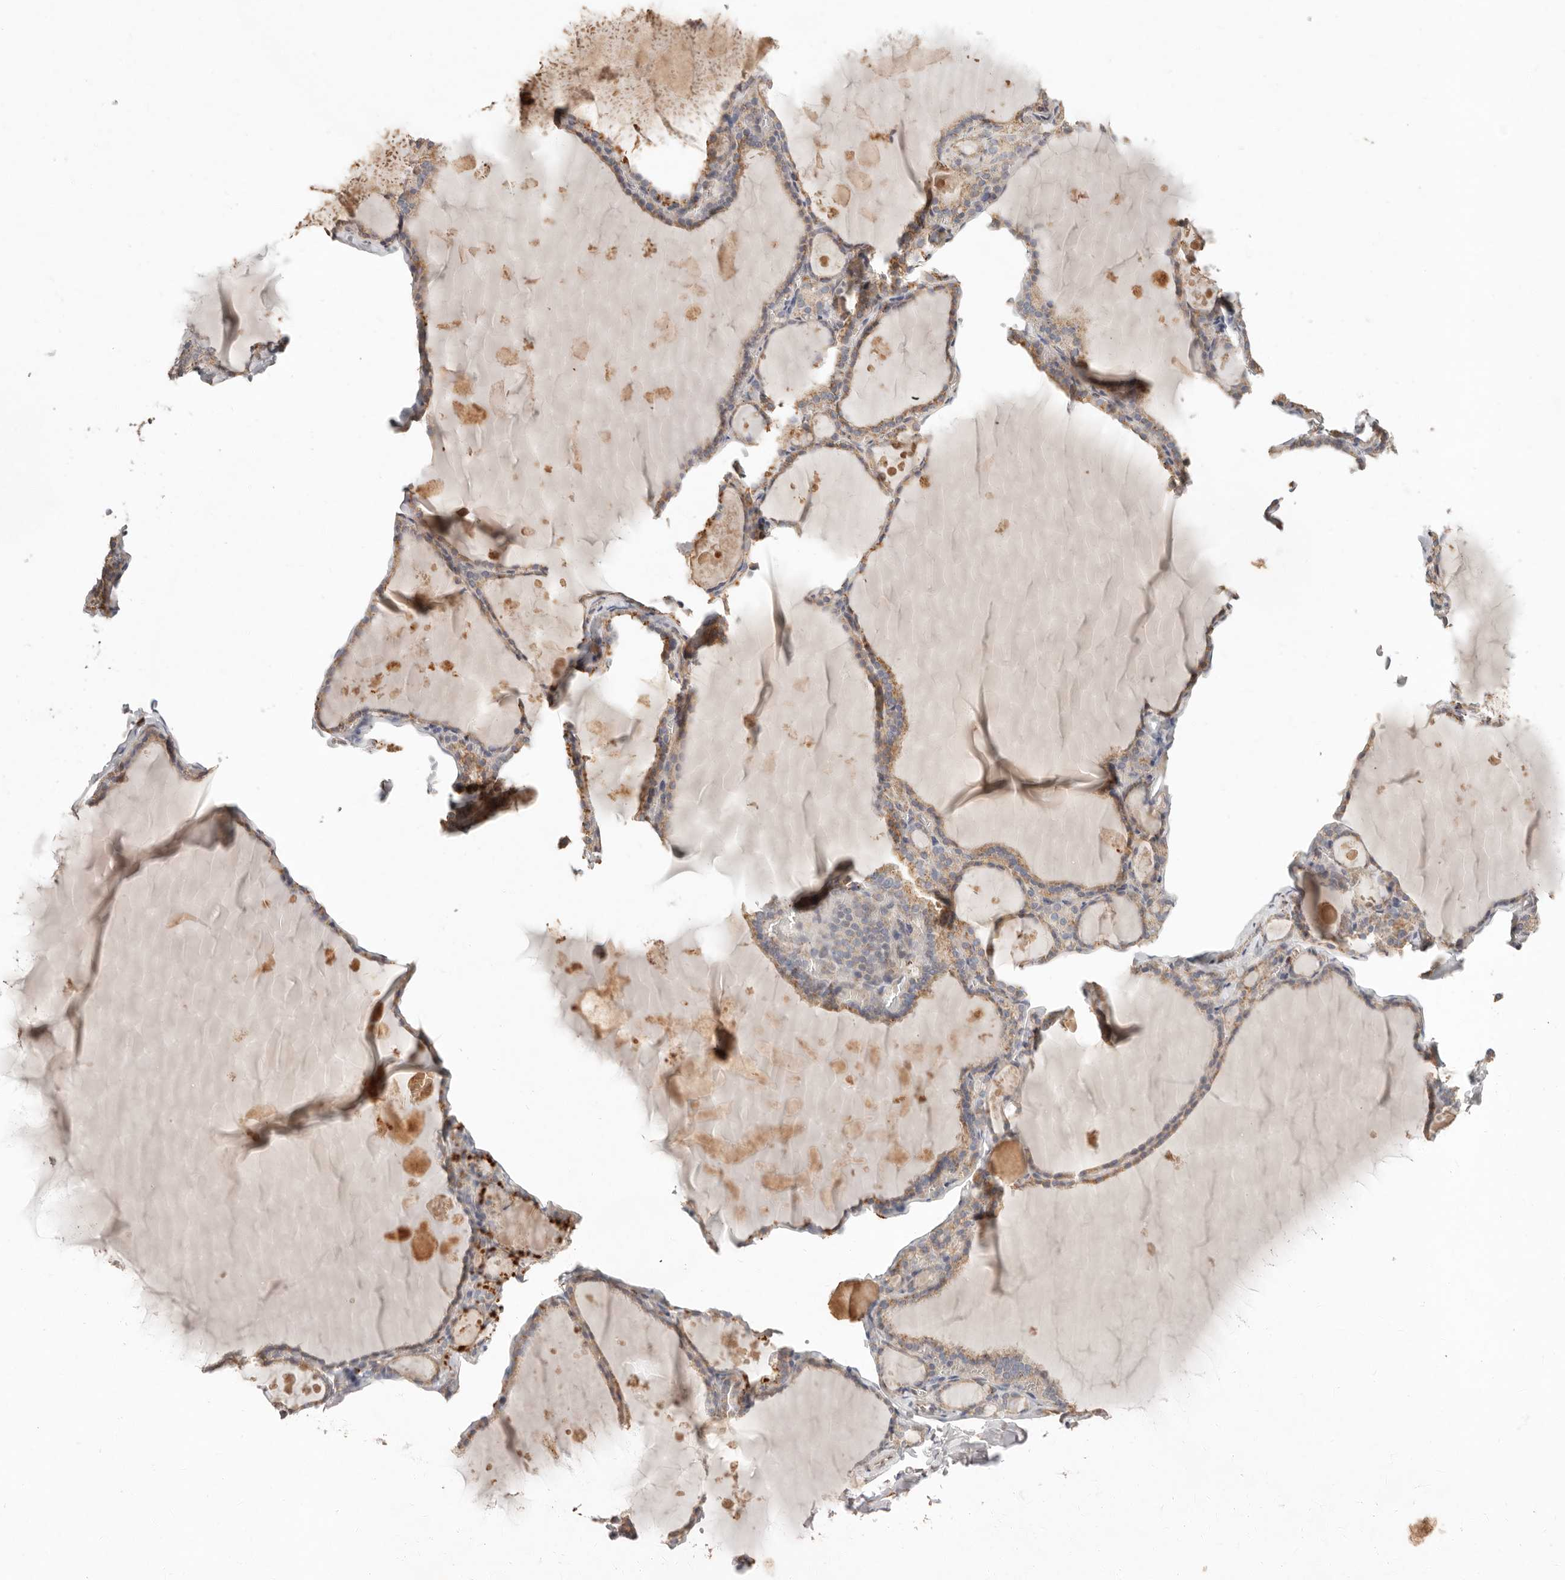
{"staining": {"intensity": "moderate", "quantity": ">75%", "location": "cytoplasmic/membranous"}, "tissue": "thyroid gland", "cell_type": "Glandular cells", "image_type": "normal", "snomed": [{"axis": "morphology", "description": "Normal tissue, NOS"}, {"axis": "topography", "description": "Thyroid gland"}], "caption": "IHC of unremarkable human thyroid gland exhibits medium levels of moderate cytoplasmic/membranous expression in about >75% of glandular cells.", "gene": "ARHGEF10L", "patient": {"sex": "male", "age": 56}}